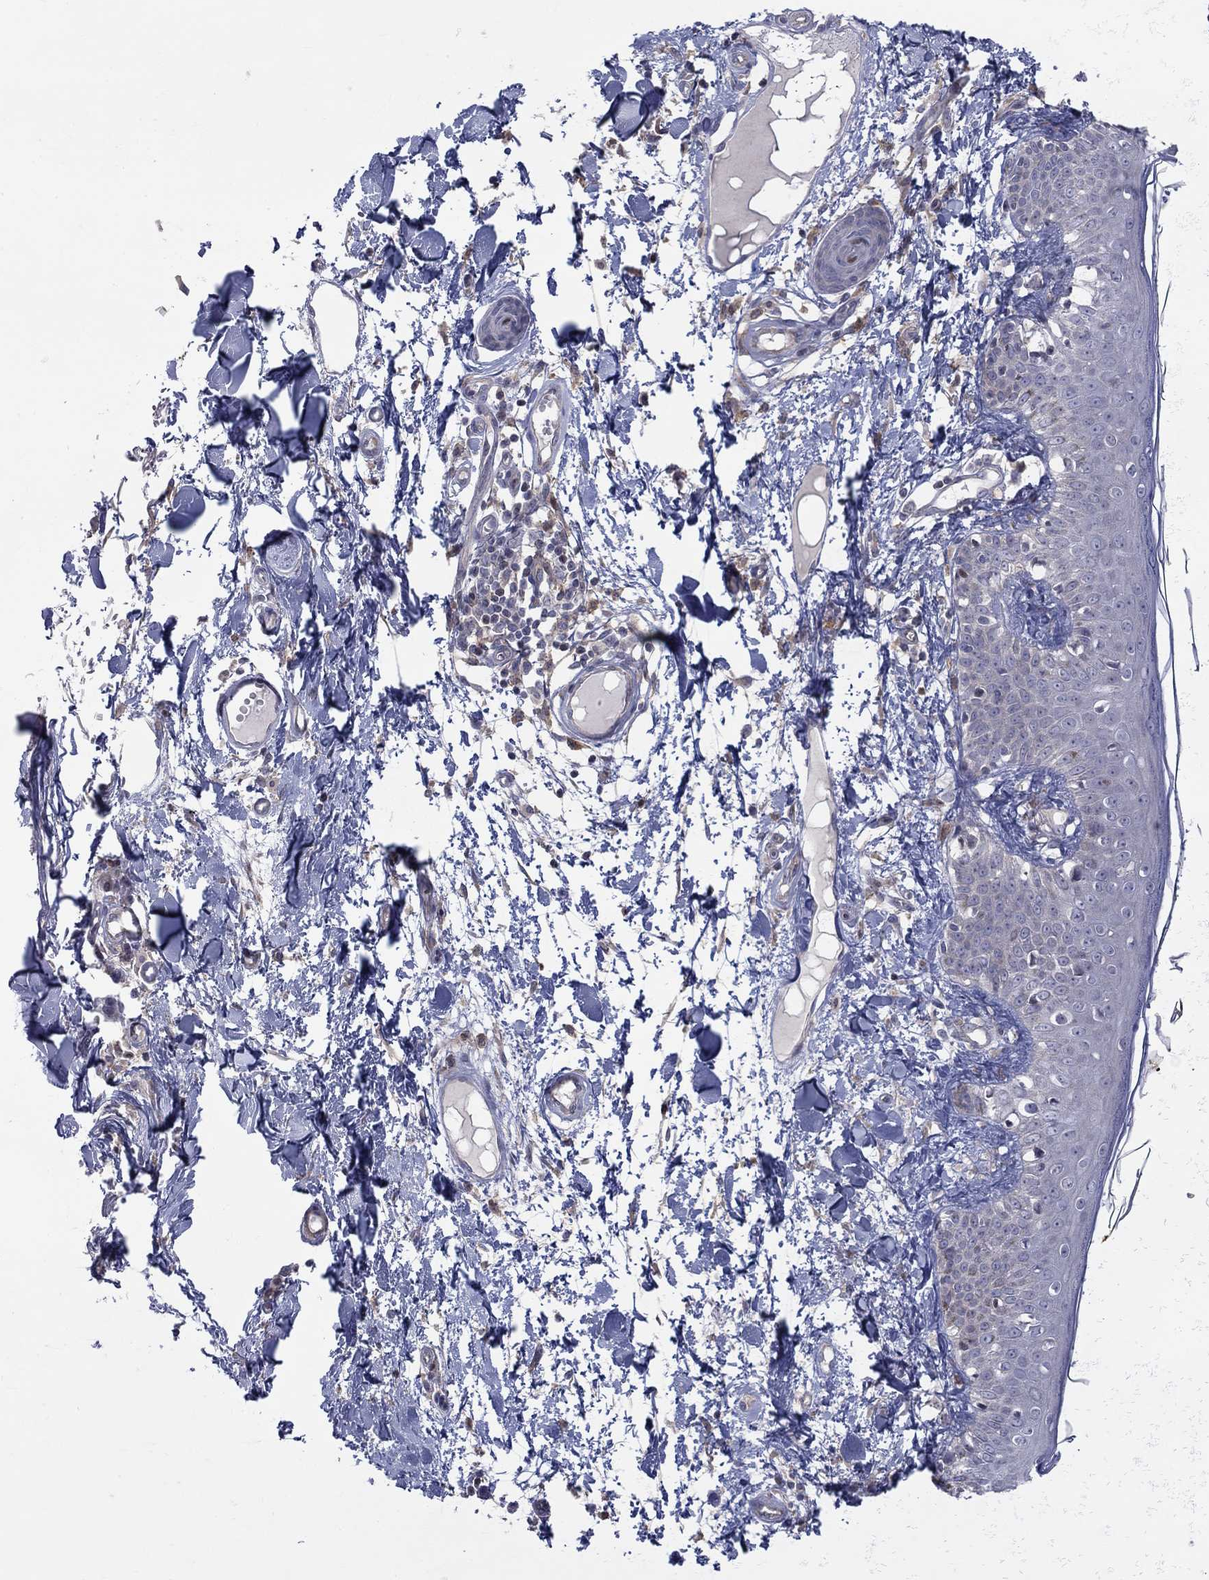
{"staining": {"intensity": "negative", "quantity": "none", "location": "none"}, "tissue": "skin", "cell_type": "Fibroblasts", "image_type": "normal", "snomed": [{"axis": "morphology", "description": "Normal tissue, NOS"}, {"axis": "topography", "description": "Skin"}], "caption": "This is an immunohistochemistry histopathology image of unremarkable human skin. There is no expression in fibroblasts.", "gene": "ZNHIT3", "patient": {"sex": "male", "age": 76}}